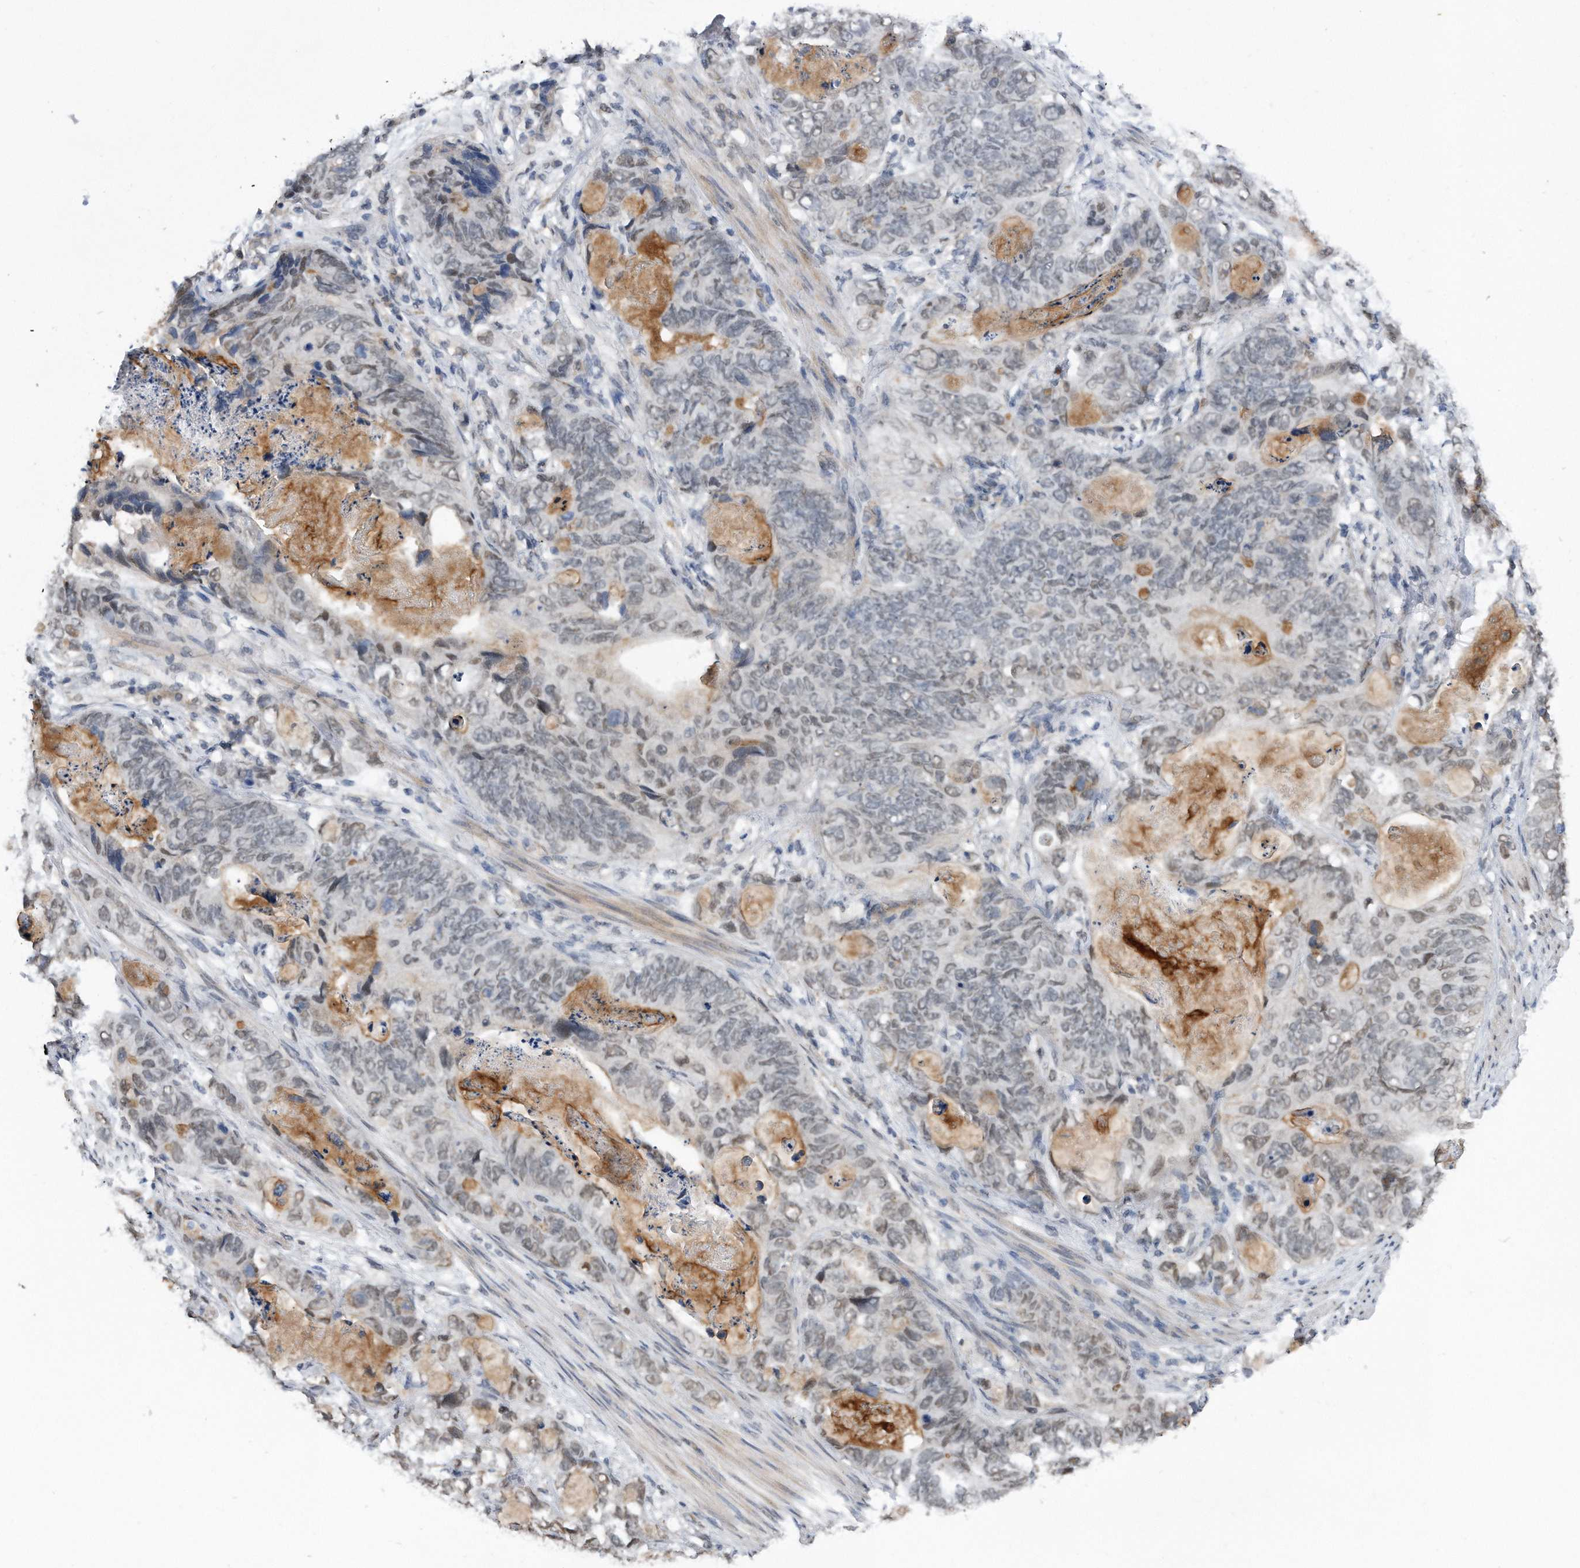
{"staining": {"intensity": "moderate", "quantity": "<25%", "location": "nuclear"}, "tissue": "stomach cancer", "cell_type": "Tumor cells", "image_type": "cancer", "snomed": [{"axis": "morphology", "description": "Normal tissue, NOS"}, {"axis": "morphology", "description": "Adenocarcinoma, NOS"}, {"axis": "topography", "description": "Stomach"}], "caption": "This image reveals immunohistochemistry (IHC) staining of stomach cancer, with low moderate nuclear expression in about <25% of tumor cells.", "gene": "TP53INP1", "patient": {"sex": "female", "age": 89}}